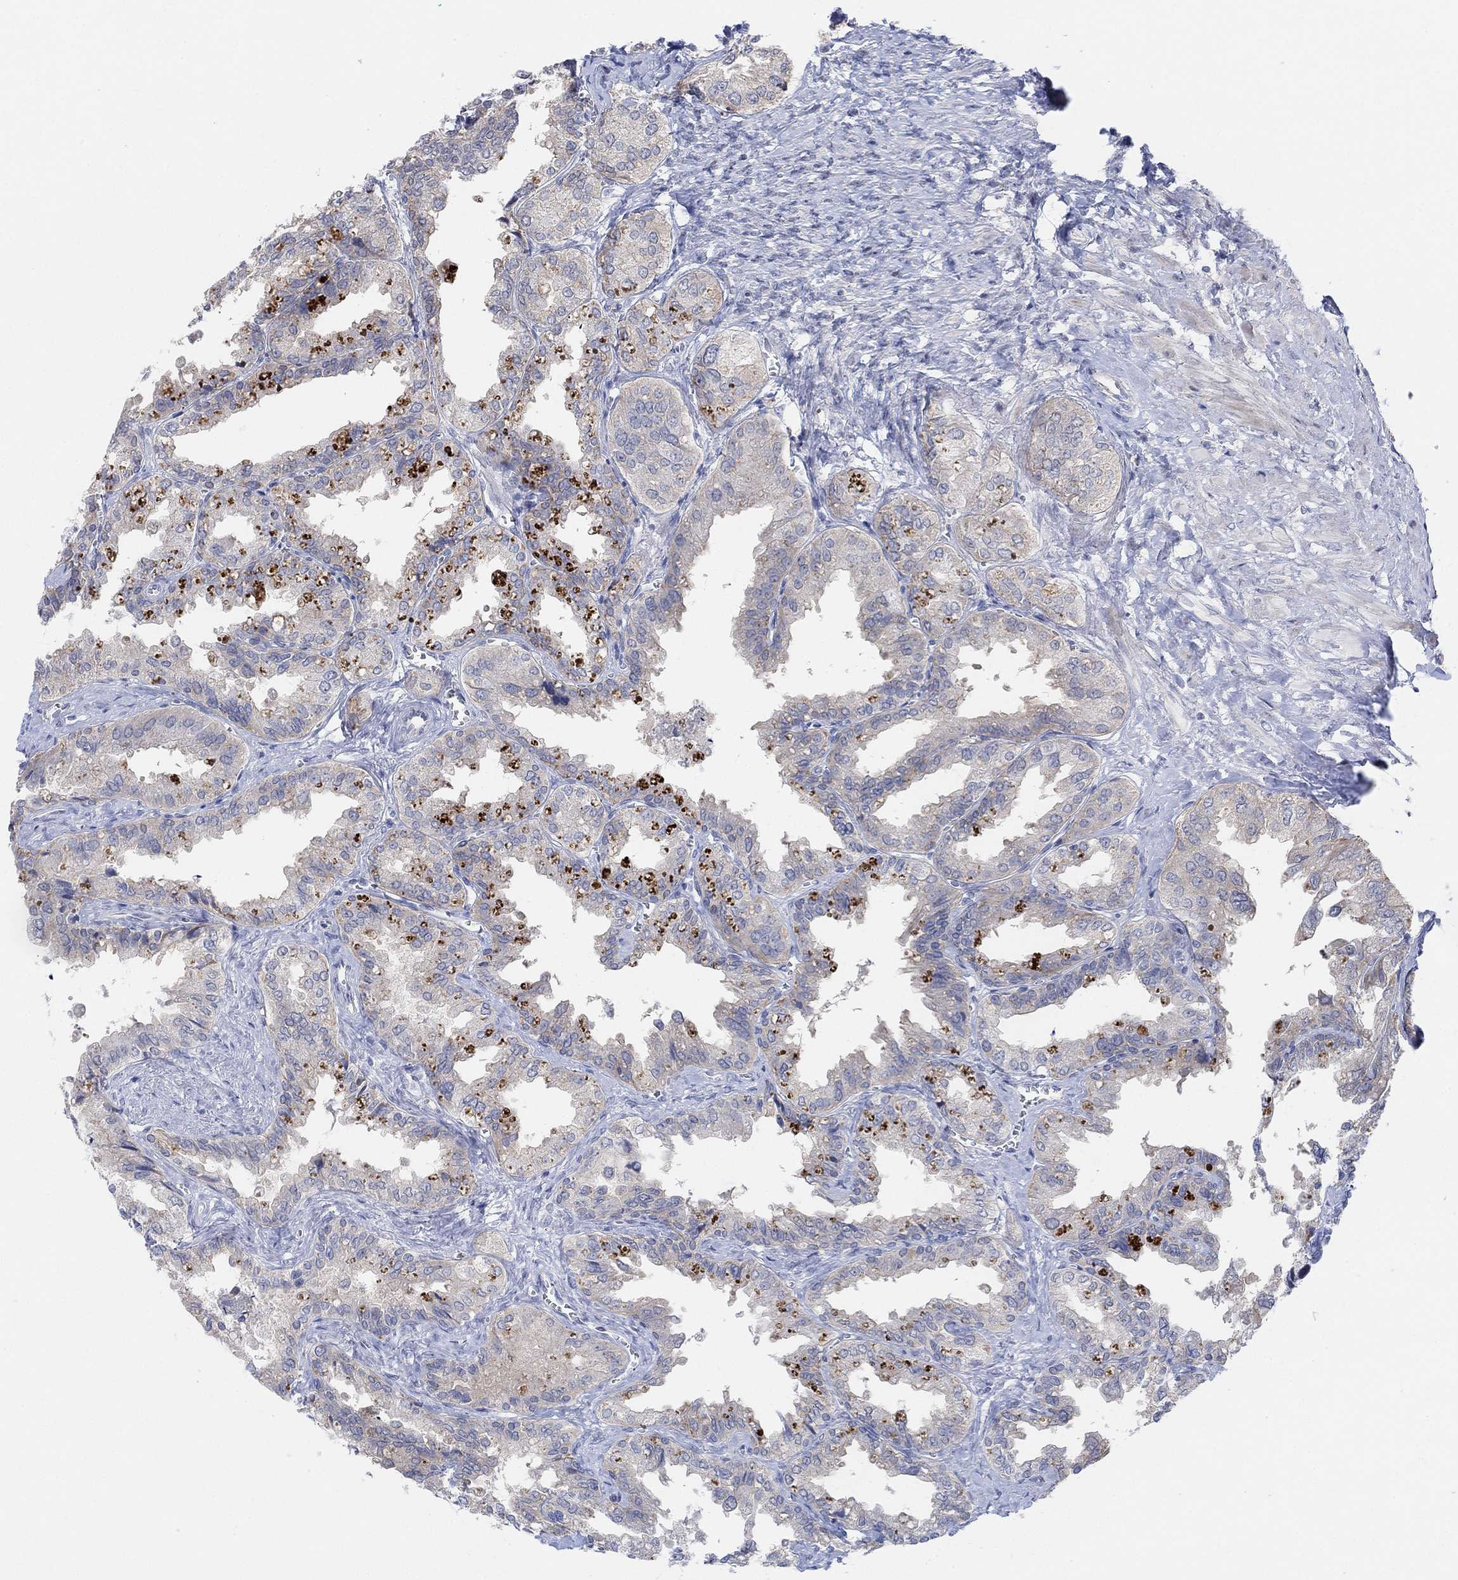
{"staining": {"intensity": "negative", "quantity": "none", "location": "none"}, "tissue": "seminal vesicle", "cell_type": "Glandular cells", "image_type": "normal", "snomed": [{"axis": "morphology", "description": "Normal tissue, NOS"}, {"axis": "topography", "description": "Seminal veicle"}], "caption": "IHC micrograph of unremarkable human seminal vesicle stained for a protein (brown), which reveals no staining in glandular cells. The staining is performed using DAB brown chromogen with nuclei counter-stained in using hematoxylin.", "gene": "CNTF", "patient": {"sex": "male", "age": 67}}